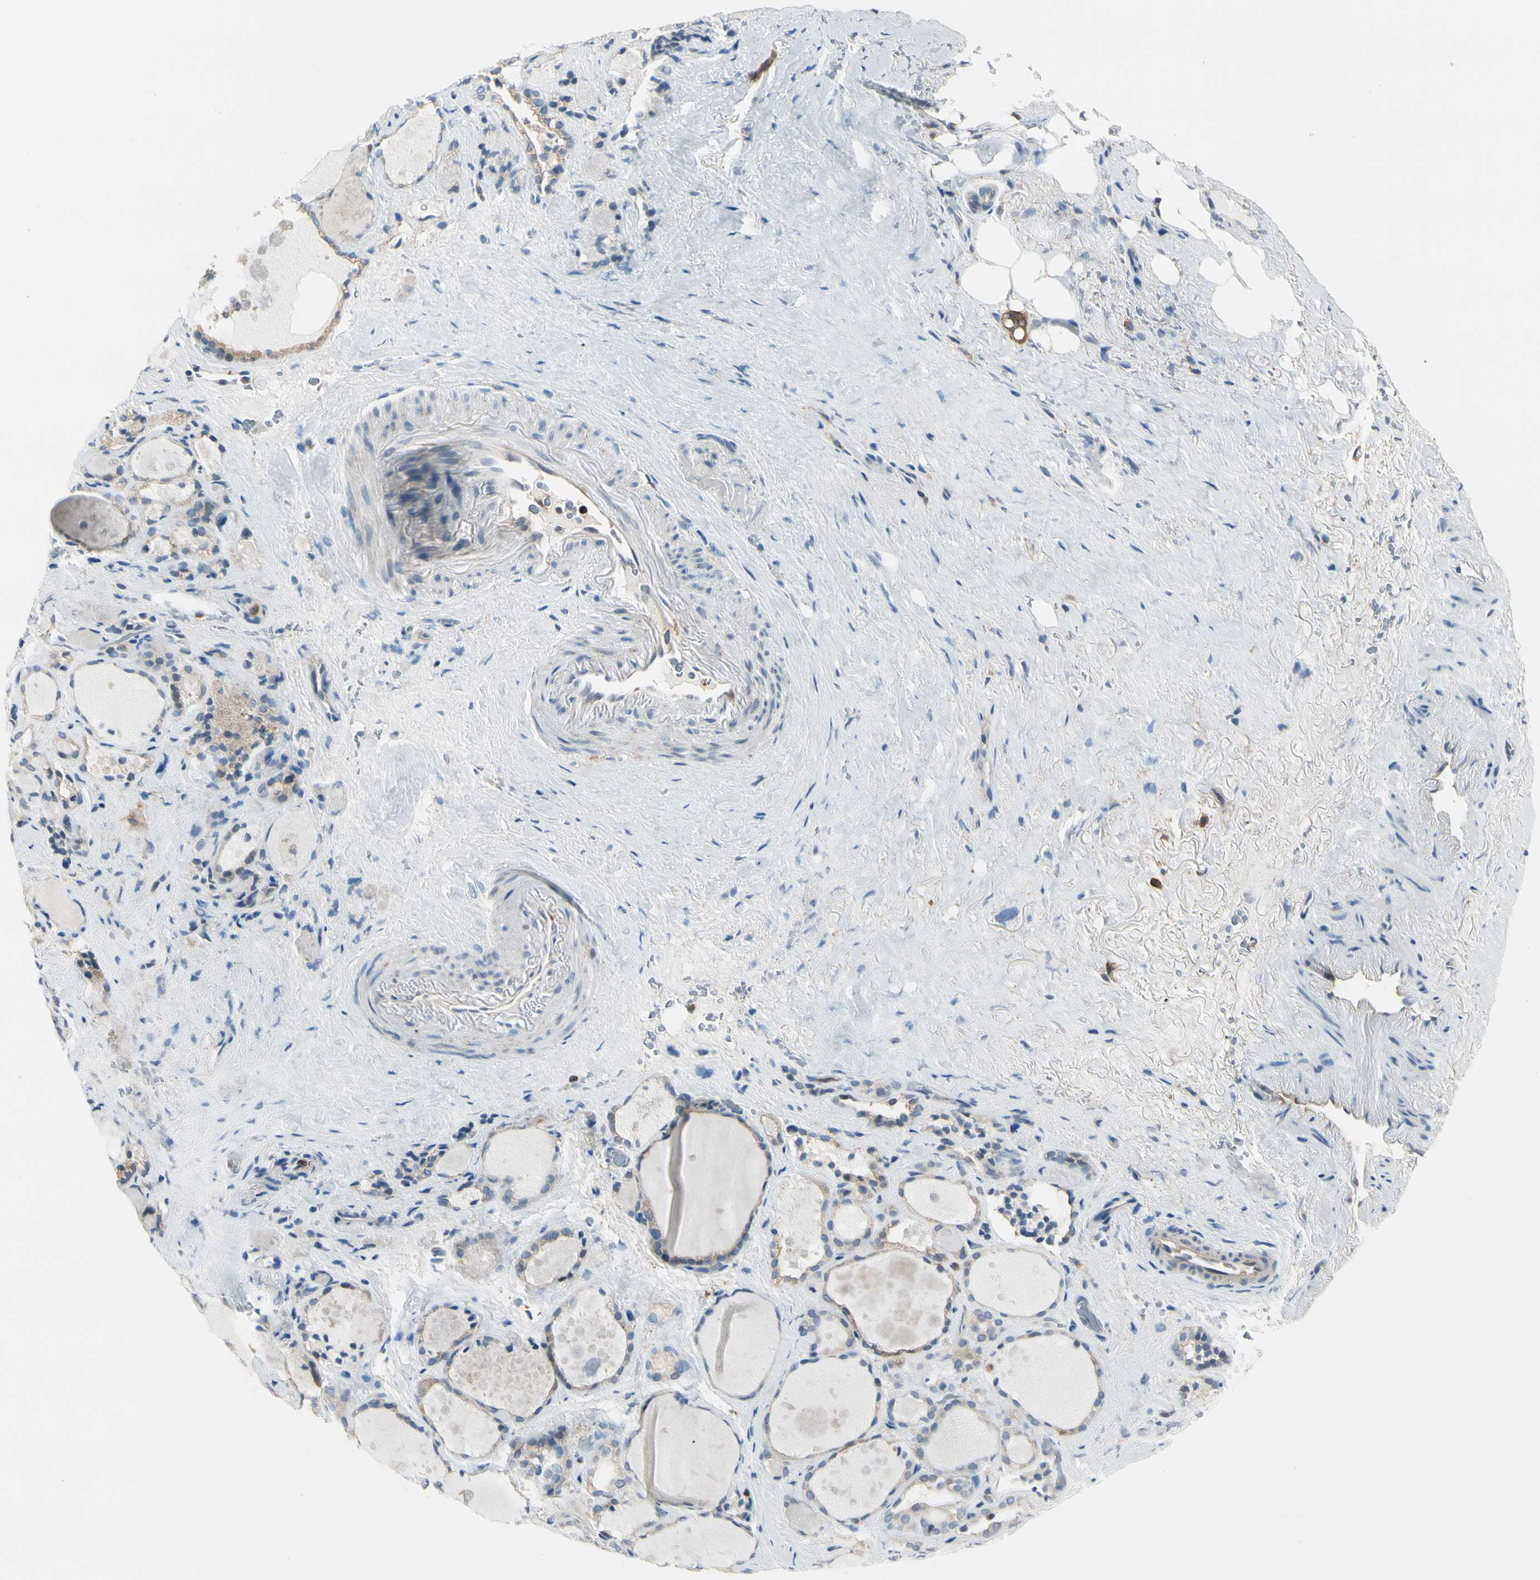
{"staining": {"intensity": "weak", "quantity": ">75%", "location": "cytoplasmic/membranous"}, "tissue": "thyroid gland", "cell_type": "Glandular cells", "image_type": "normal", "snomed": [{"axis": "morphology", "description": "Normal tissue, NOS"}, {"axis": "topography", "description": "Thyroid gland"}], "caption": "The histopathology image exhibits staining of unremarkable thyroid gland, revealing weak cytoplasmic/membranous protein positivity (brown color) within glandular cells.", "gene": "CAPZA2", "patient": {"sex": "female", "age": 75}}